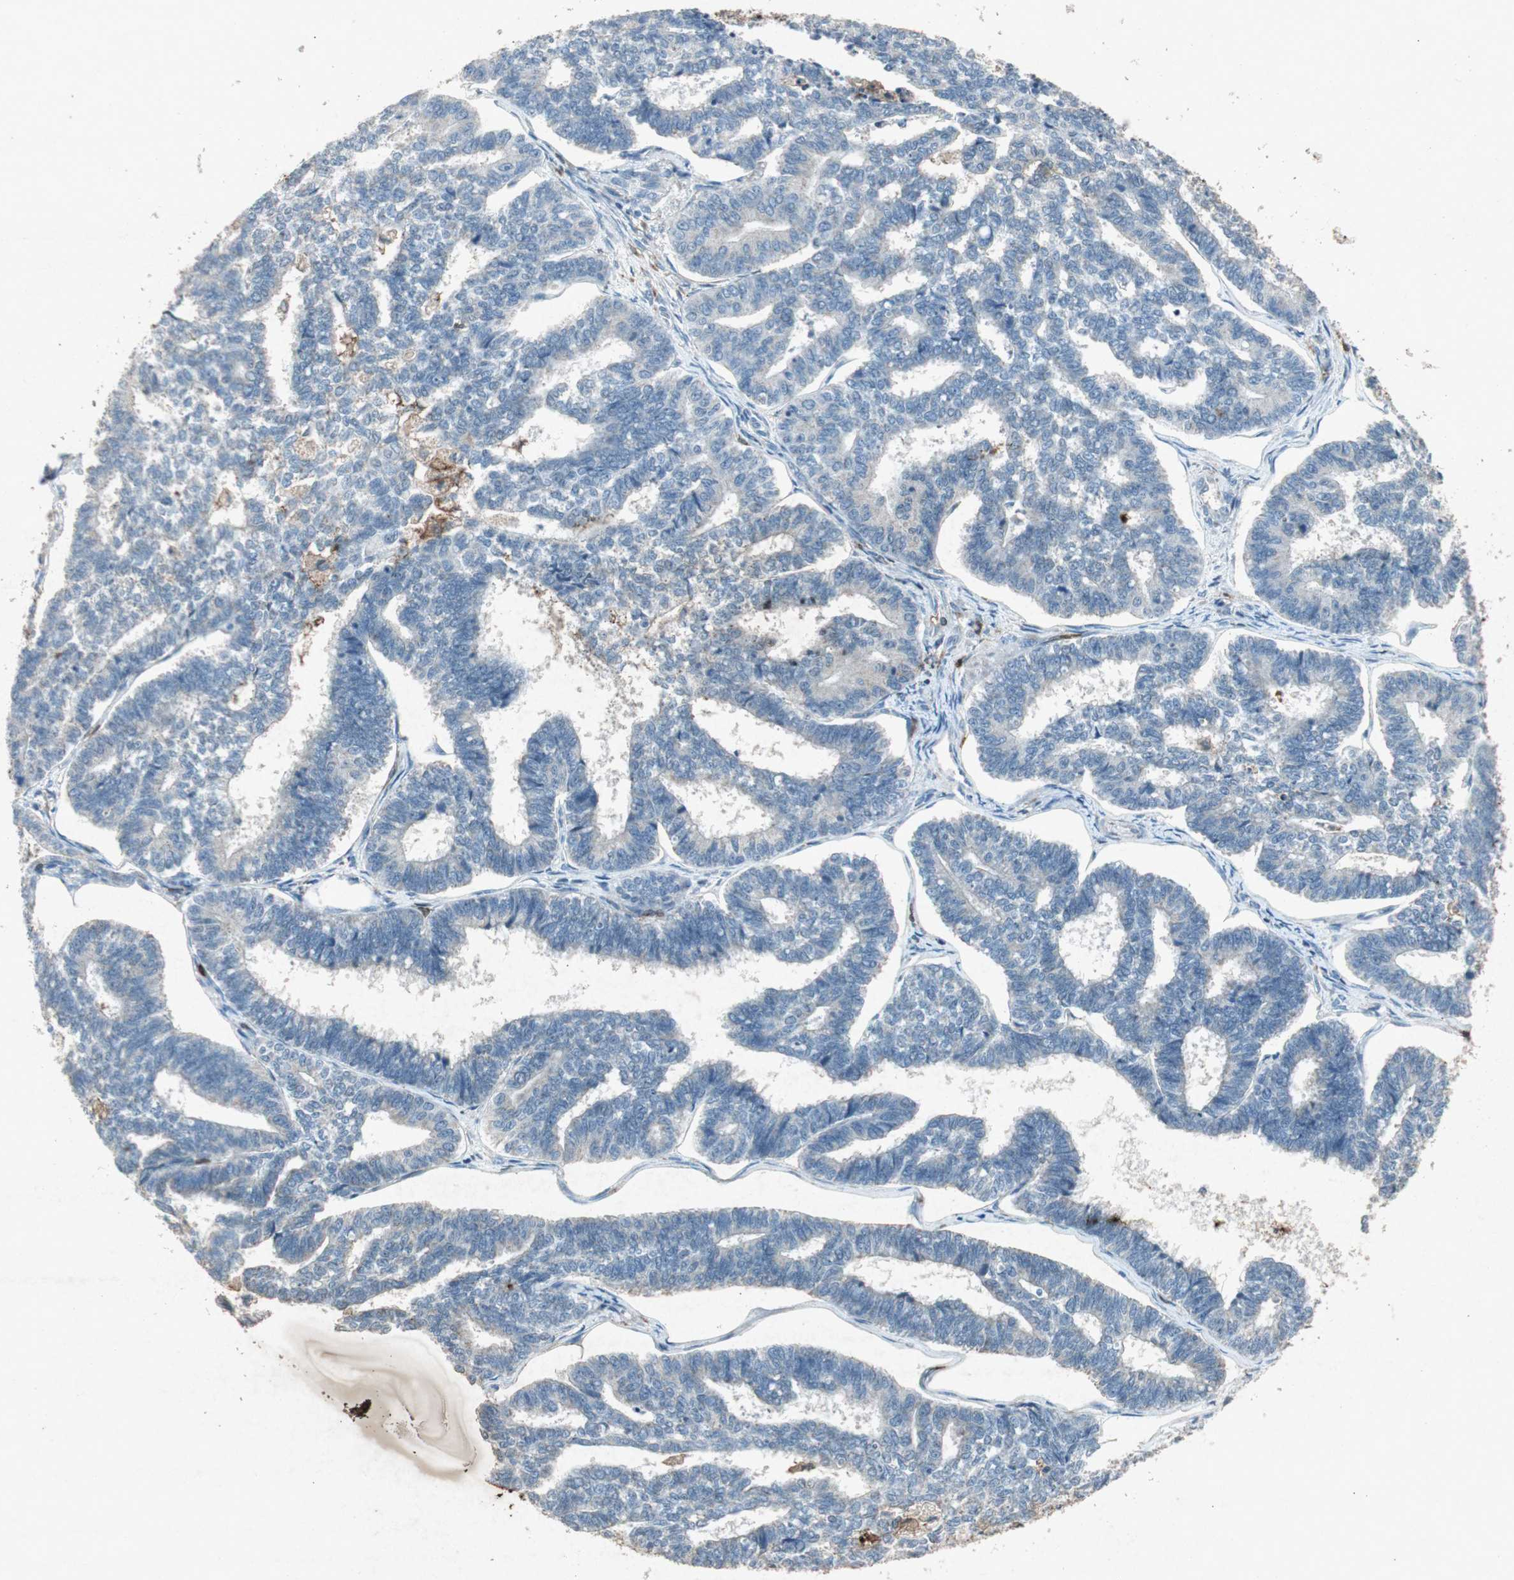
{"staining": {"intensity": "negative", "quantity": "none", "location": "none"}, "tissue": "endometrial cancer", "cell_type": "Tumor cells", "image_type": "cancer", "snomed": [{"axis": "morphology", "description": "Adenocarcinoma, NOS"}, {"axis": "topography", "description": "Endometrium"}], "caption": "Immunohistochemistry (IHC) photomicrograph of neoplastic tissue: human endometrial cancer (adenocarcinoma) stained with DAB (3,3'-diaminobenzidine) reveals no significant protein positivity in tumor cells. (DAB IHC, high magnification).", "gene": "TYROBP", "patient": {"sex": "female", "age": 70}}